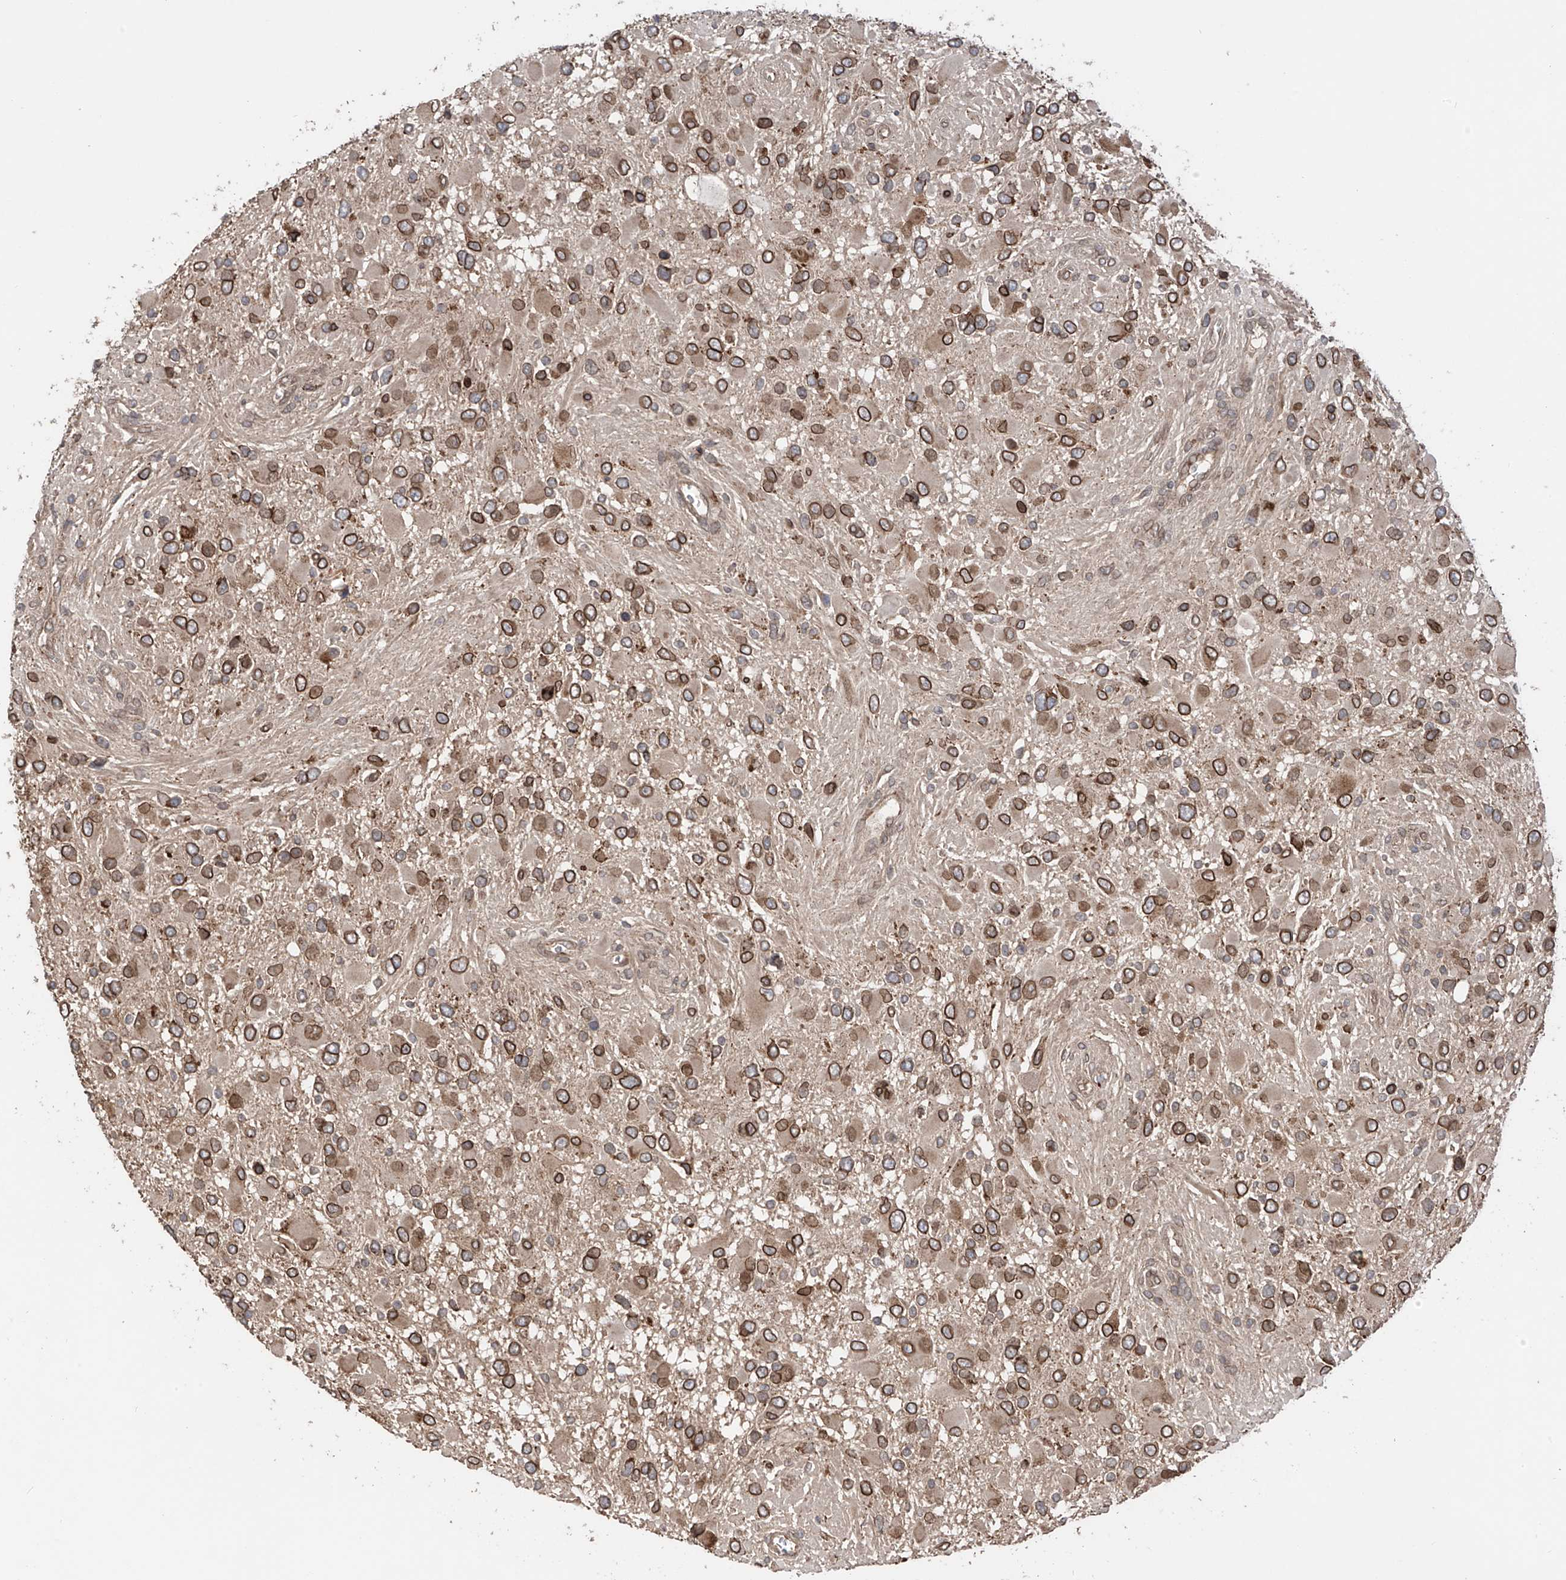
{"staining": {"intensity": "strong", "quantity": ">75%", "location": "cytoplasmic/membranous,nuclear"}, "tissue": "glioma", "cell_type": "Tumor cells", "image_type": "cancer", "snomed": [{"axis": "morphology", "description": "Glioma, malignant, High grade"}, {"axis": "topography", "description": "Brain"}], "caption": "IHC image of human glioma stained for a protein (brown), which exhibits high levels of strong cytoplasmic/membranous and nuclear positivity in about >75% of tumor cells.", "gene": "AHCTF1", "patient": {"sex": "male", "age": 53}}